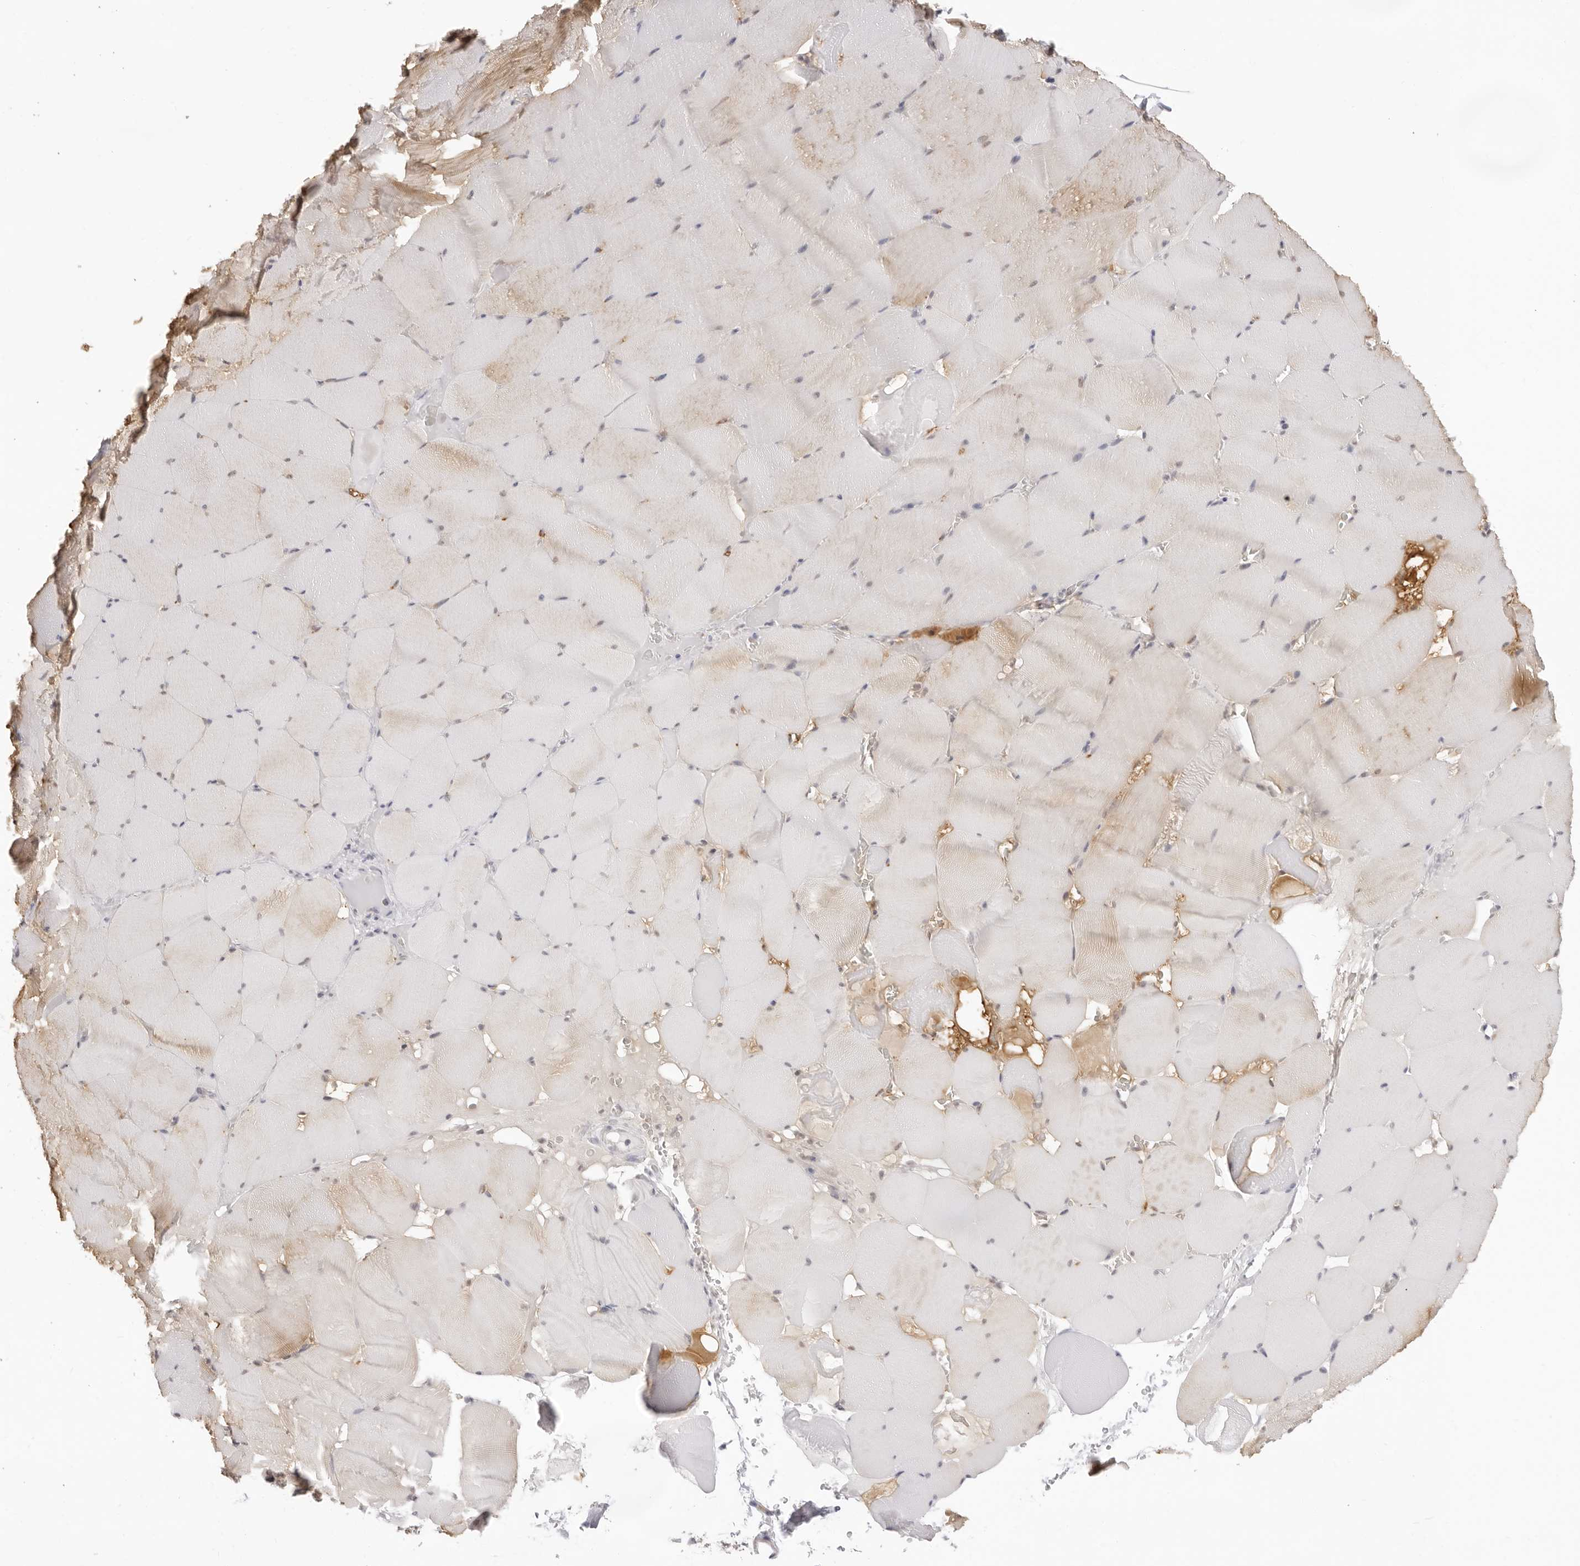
{"staining": {"intensity": "moderate", "quantity": "25%-75%", "location": "cytoplasmic/membranous"}, "tissue": "skeletal muscle", "cell_type": "Myocytes", "image_type": "normal", "snomed": [{"axis": "morphology", "description": "Normal tissue, NOS"}, {"axis": "topography", "description": "Skeletal muscle"}], "caption": "The immunohistochemical stain shows moderate cytoplasmic/membranous staining in myocytes of benign skeletal muscle. (DAB (3,3'-diaminobenzidine) IHC, brown staining for protein, blue staining for nuclei).", "gene": "FDPS", "patient": {"sex": "male", "age": 62}}